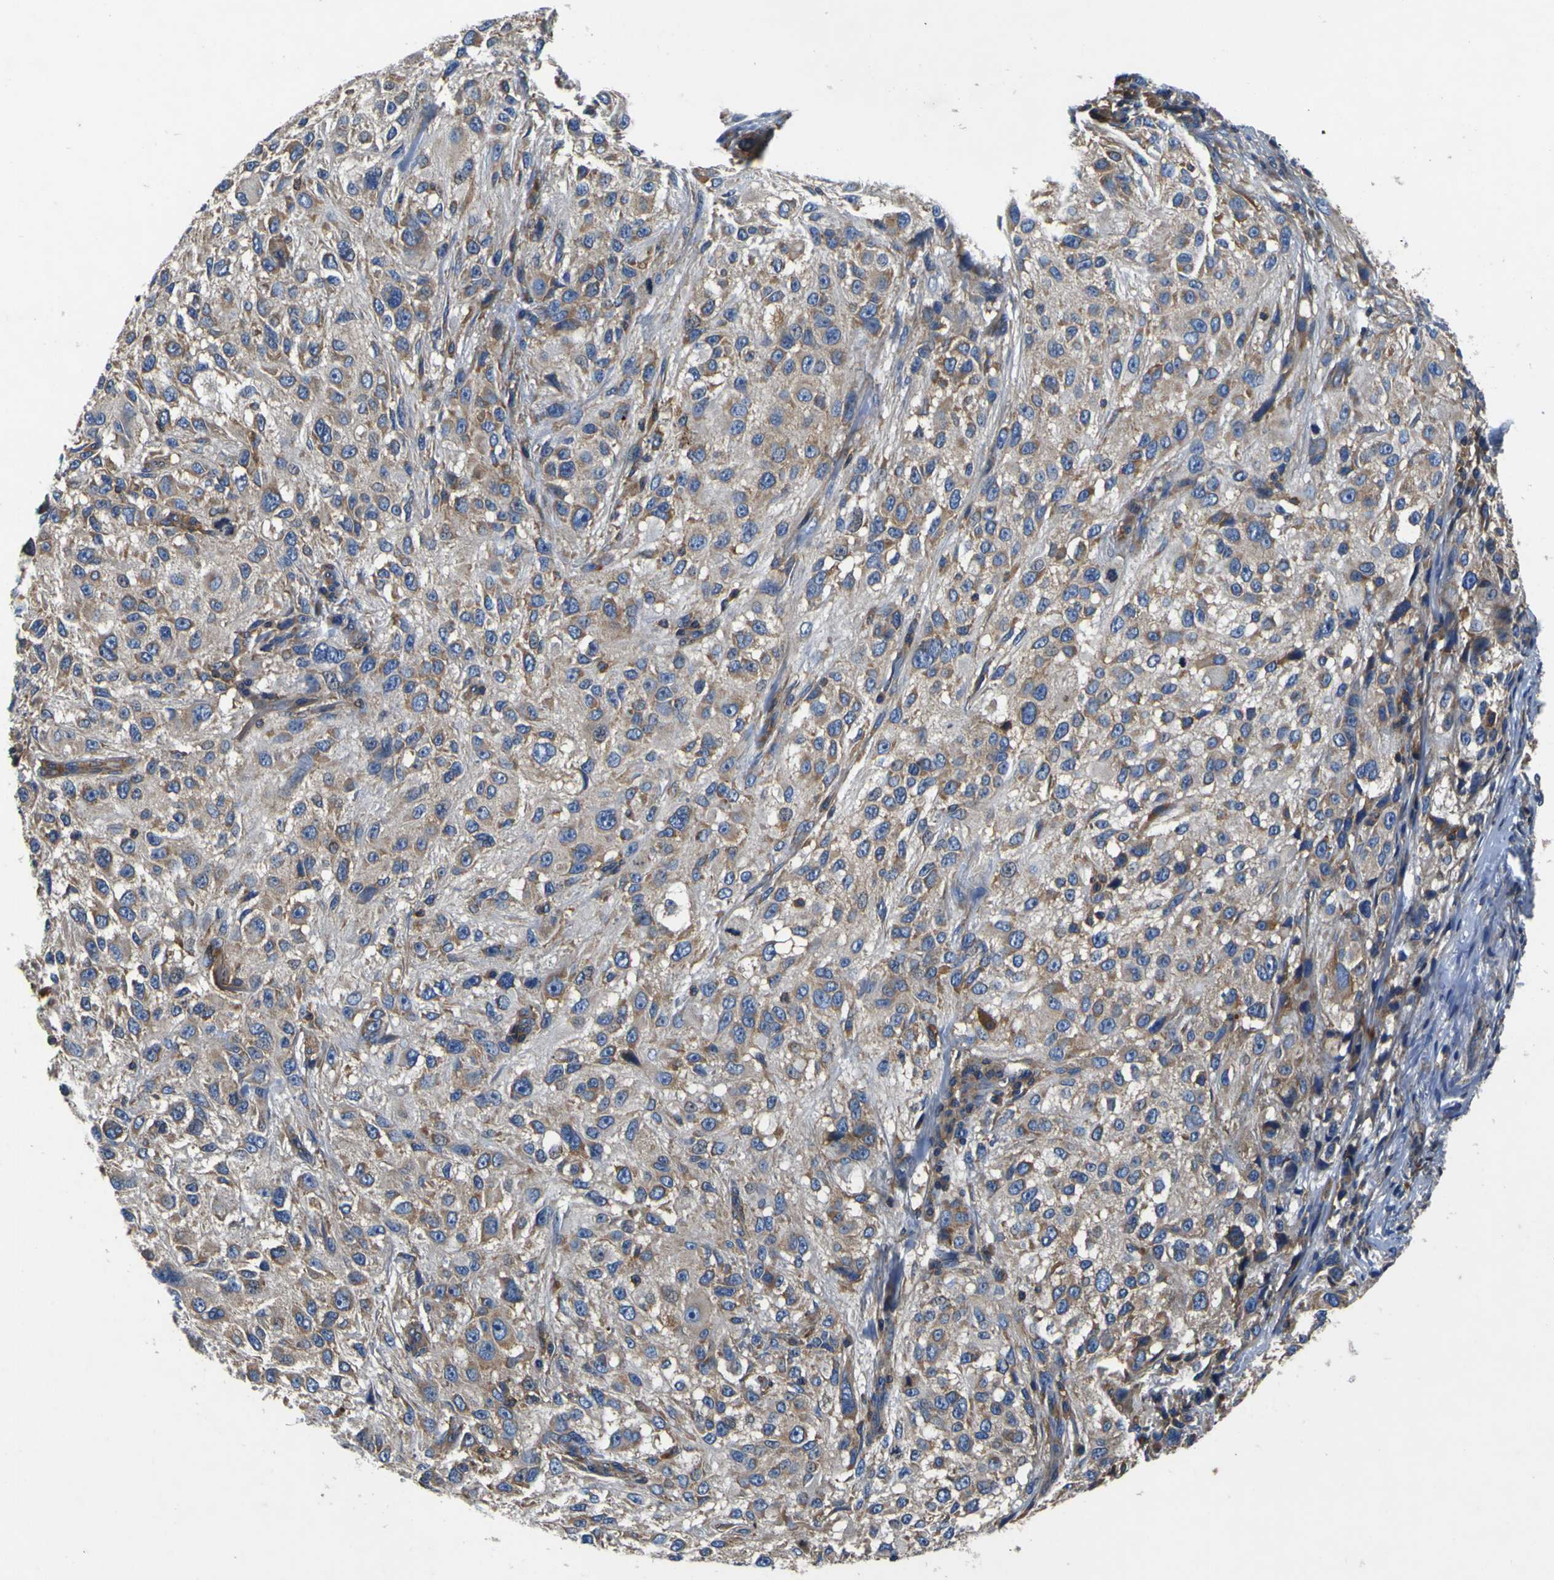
{"staining": {"intensity": "weak", "quantity": ">75%", "location": "cytoplasmic/membranous"}, "tissue": "melanoma", "cell_type": "Tumor cells", "image_type": "cancer", "snomed": [{"axis": "morphology", "description": "Necrosis, NOS"}, {"axis": "morphology", "description": "Malignant melanoma, NOS"}, {"axis": "topography", "description": "Skin"}], "caption": "A high-resolution image shows immunohistochemistry (IHC) staining of malignant melanoma, which exhibits weak cytoplasmic/membranous staining in approximately >75% of tumor cells.", "gene": "CNR2", "patient": {"sex": "female", "age": 87}}